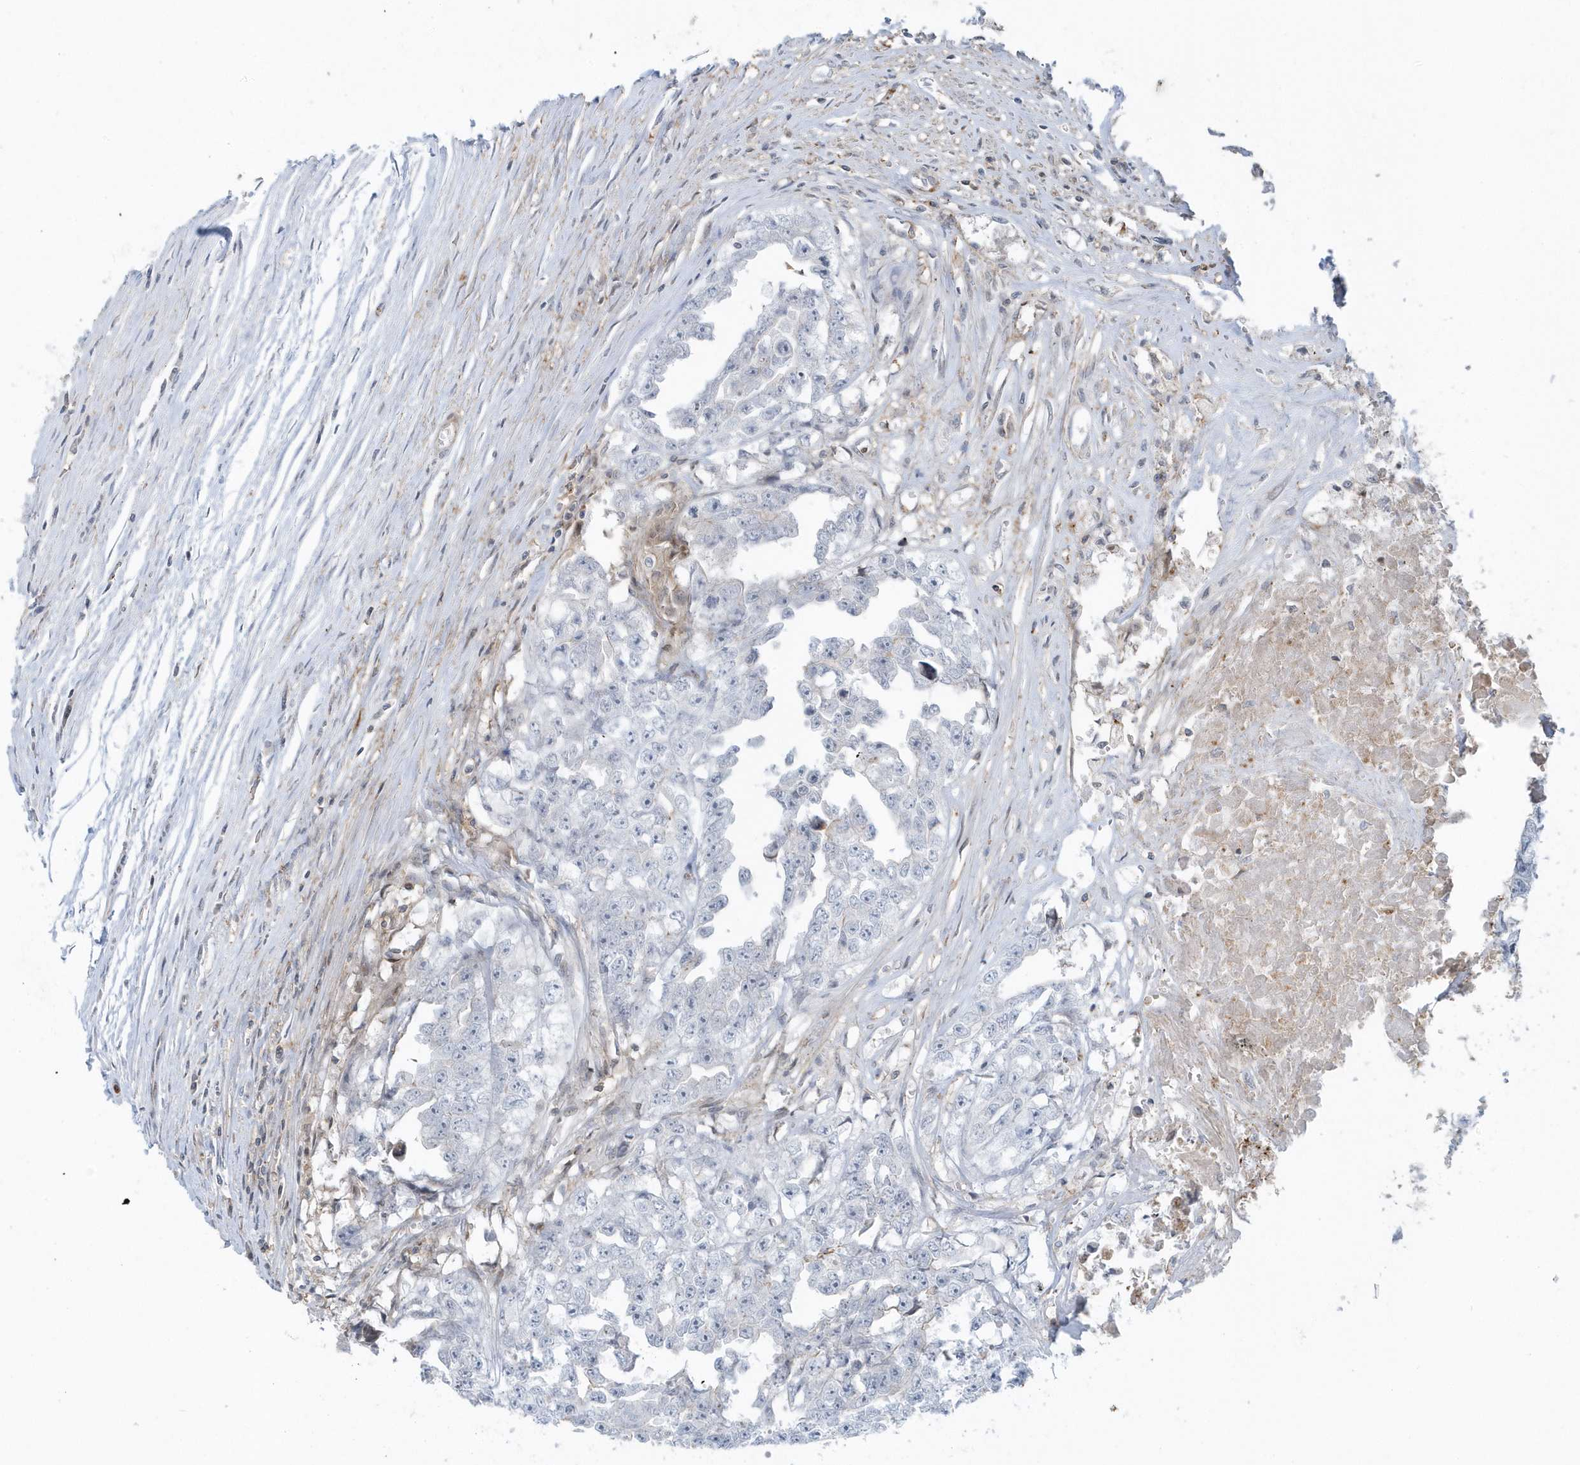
{"staining": {"intensity": "negative", "quantity": "none", "location": "none"}, "tissue": "testis cancer", "cell_type": "Tumor cells", "image_type": "cancer", "snomed": [{"axis": "morphology", "description": "Seminoma, NOS"}, {"axis": "morphology", "description": "Carcinoma, Embryonal, NOS"}, {"axis": "topography", "description": "Testis"}], "caption": "The histopathology image displays no significant positivity in tumor cells of testis seminoma. Nuclei are stained in blue.", "gene": "CACNB2", "patient": {"sex": "male", "age": 43}}